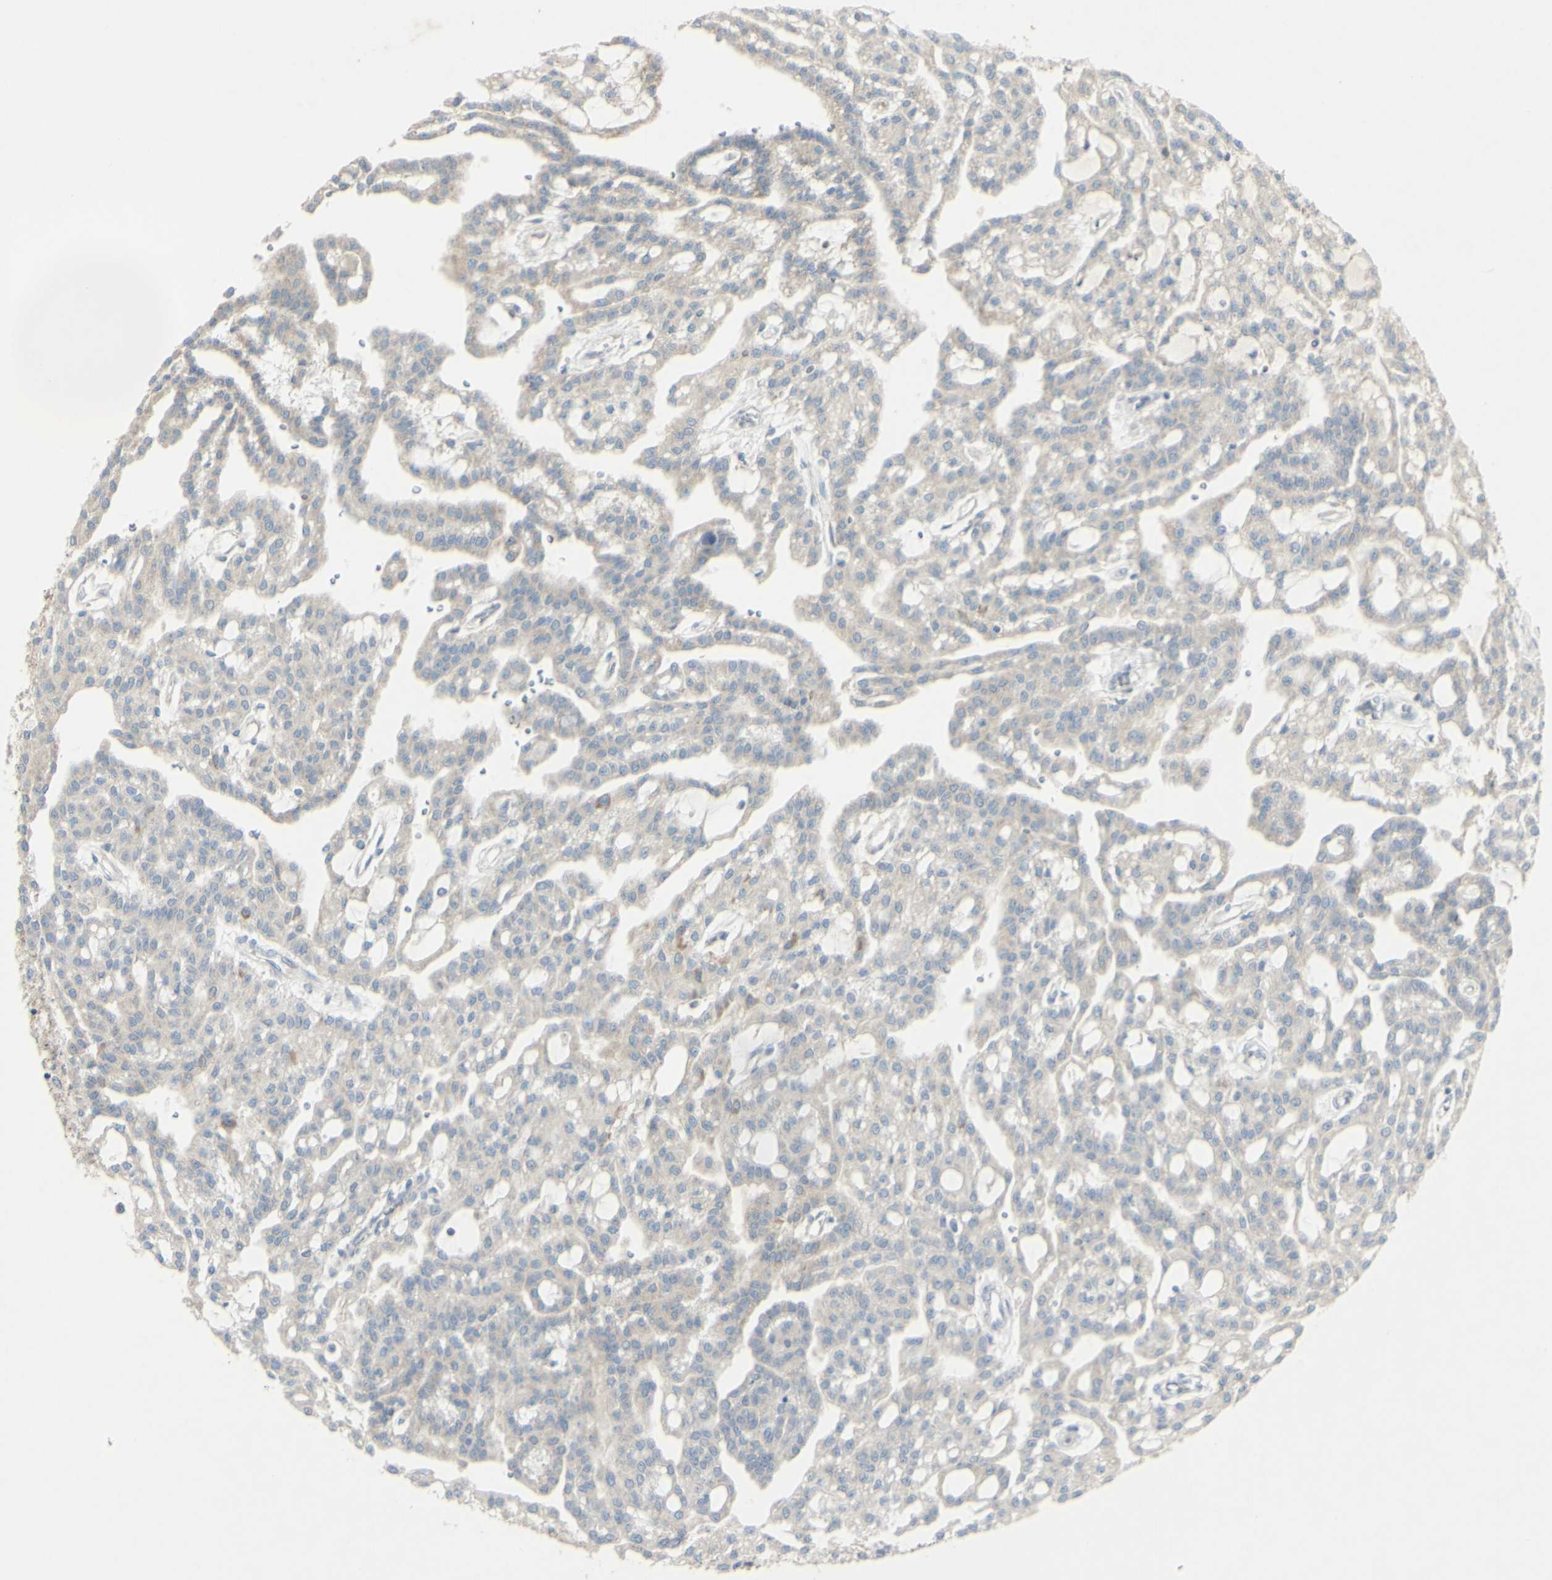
{"staining": {"intensity": "weak", "quantity": "<25%", "location": "cytoplasmic/membranous"}, "tissue": "renal cancer", "cell_type": "Tumor cells", "image_type": "cancer", "snomed": [{"axis": "morphology", "description": "Adenocarcinoma, NOS"}, {"axis": "topography", "description": "Kidney"}], "caption": "This is an IHC micrograph of adenocarcinoma (renal). There is no expression in tumor cells.", "gene": "CNTNAP1", "patient": {"sex": "male", "age": 63}}